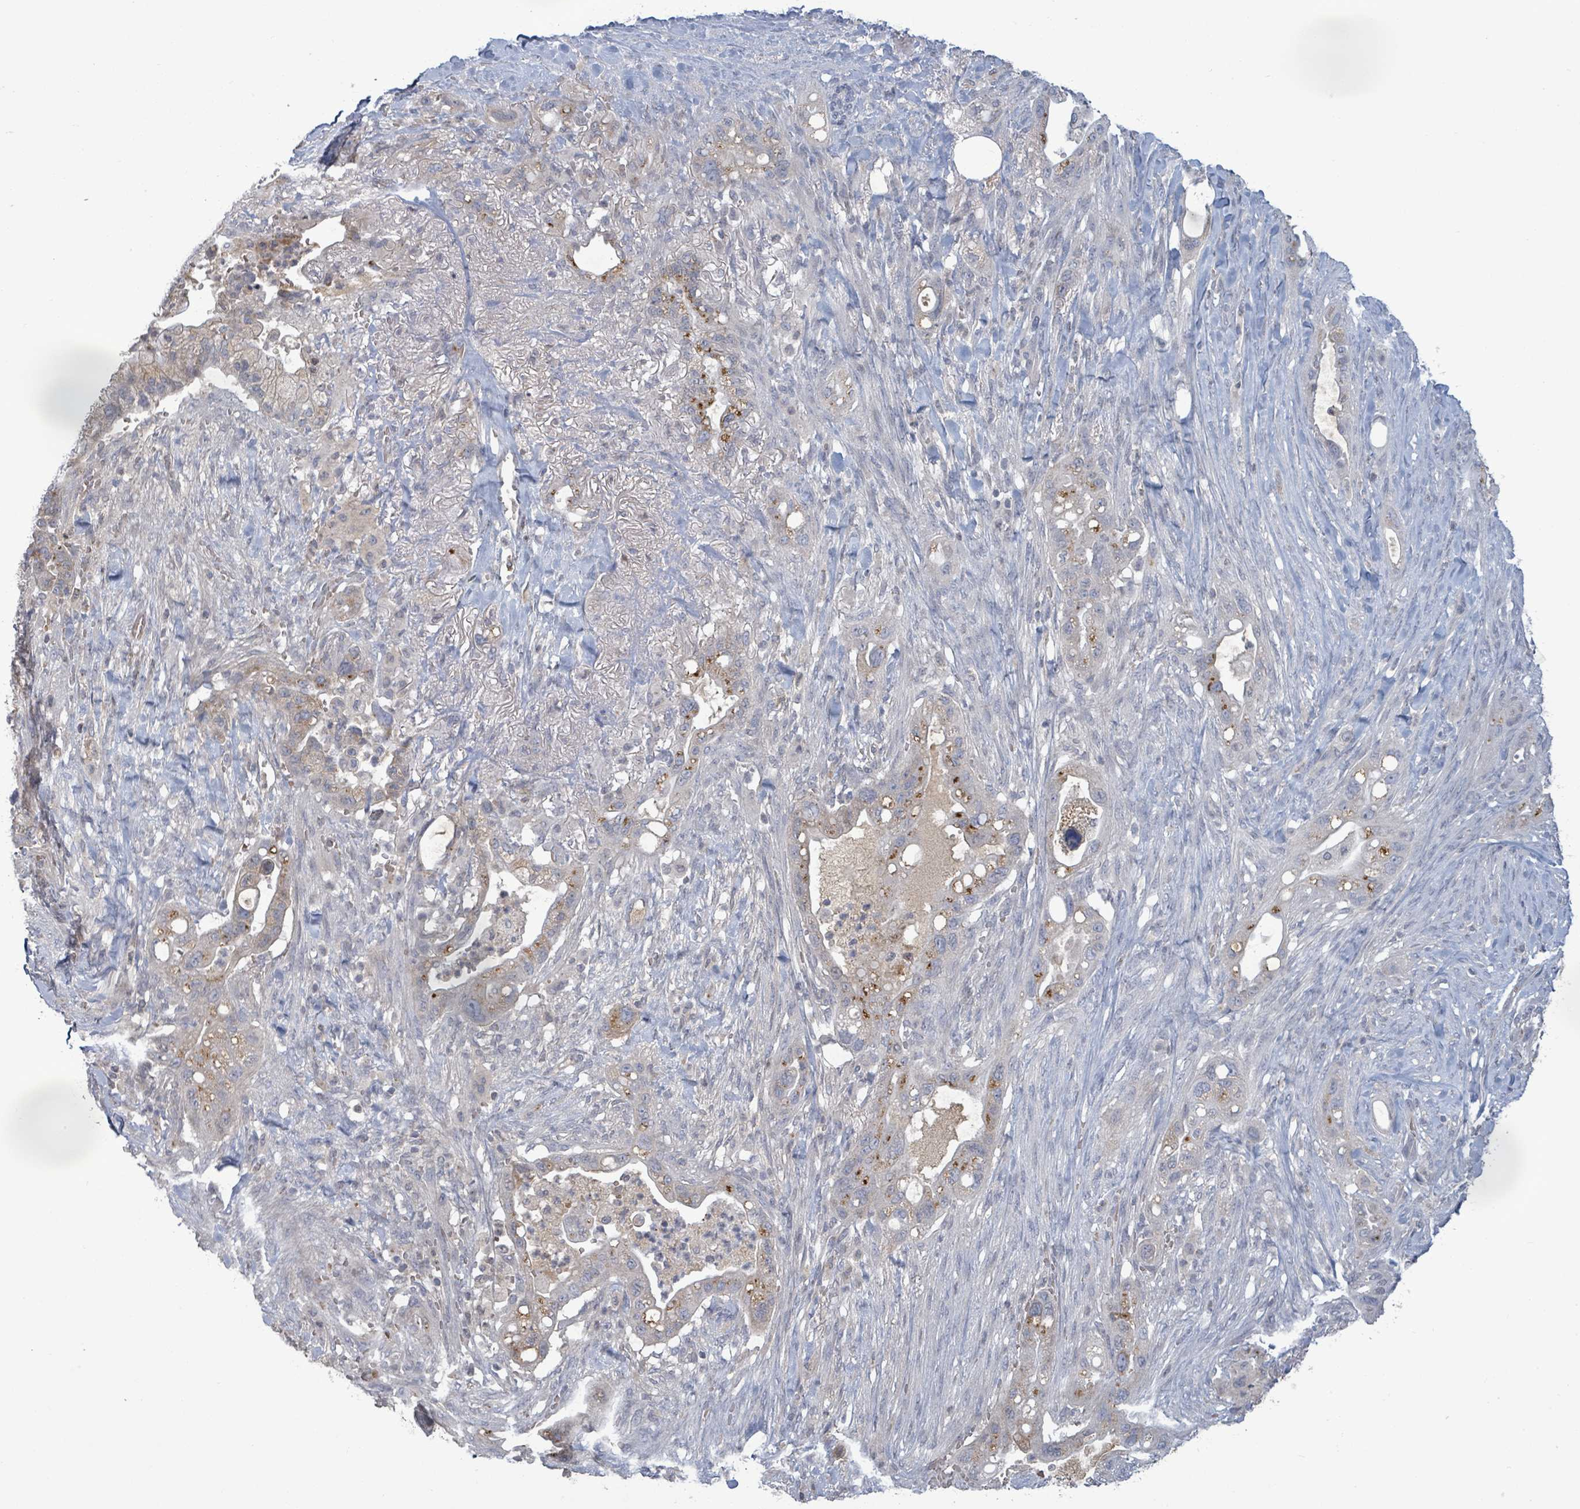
{"staining": {"intensity": "negative", "quantity": "none", "location": "none"}, "tissue": "pancreatic cancer", "cell_type": "Tumor cells", "image_type": "cancer", "snomed": [{"axis": "morphology", "description": "Adenocarcinoma, NOS"}, {"axis": "topography", "description": "Pancreas"}], "caption": "DAB (3,3'-diaminobenzidine) immunohistochemical staining of pancreatic cancer shows no significant positivity in tumor cells.", "gene": "GRM8", "patient": {"sex": "male", "age": 44}}